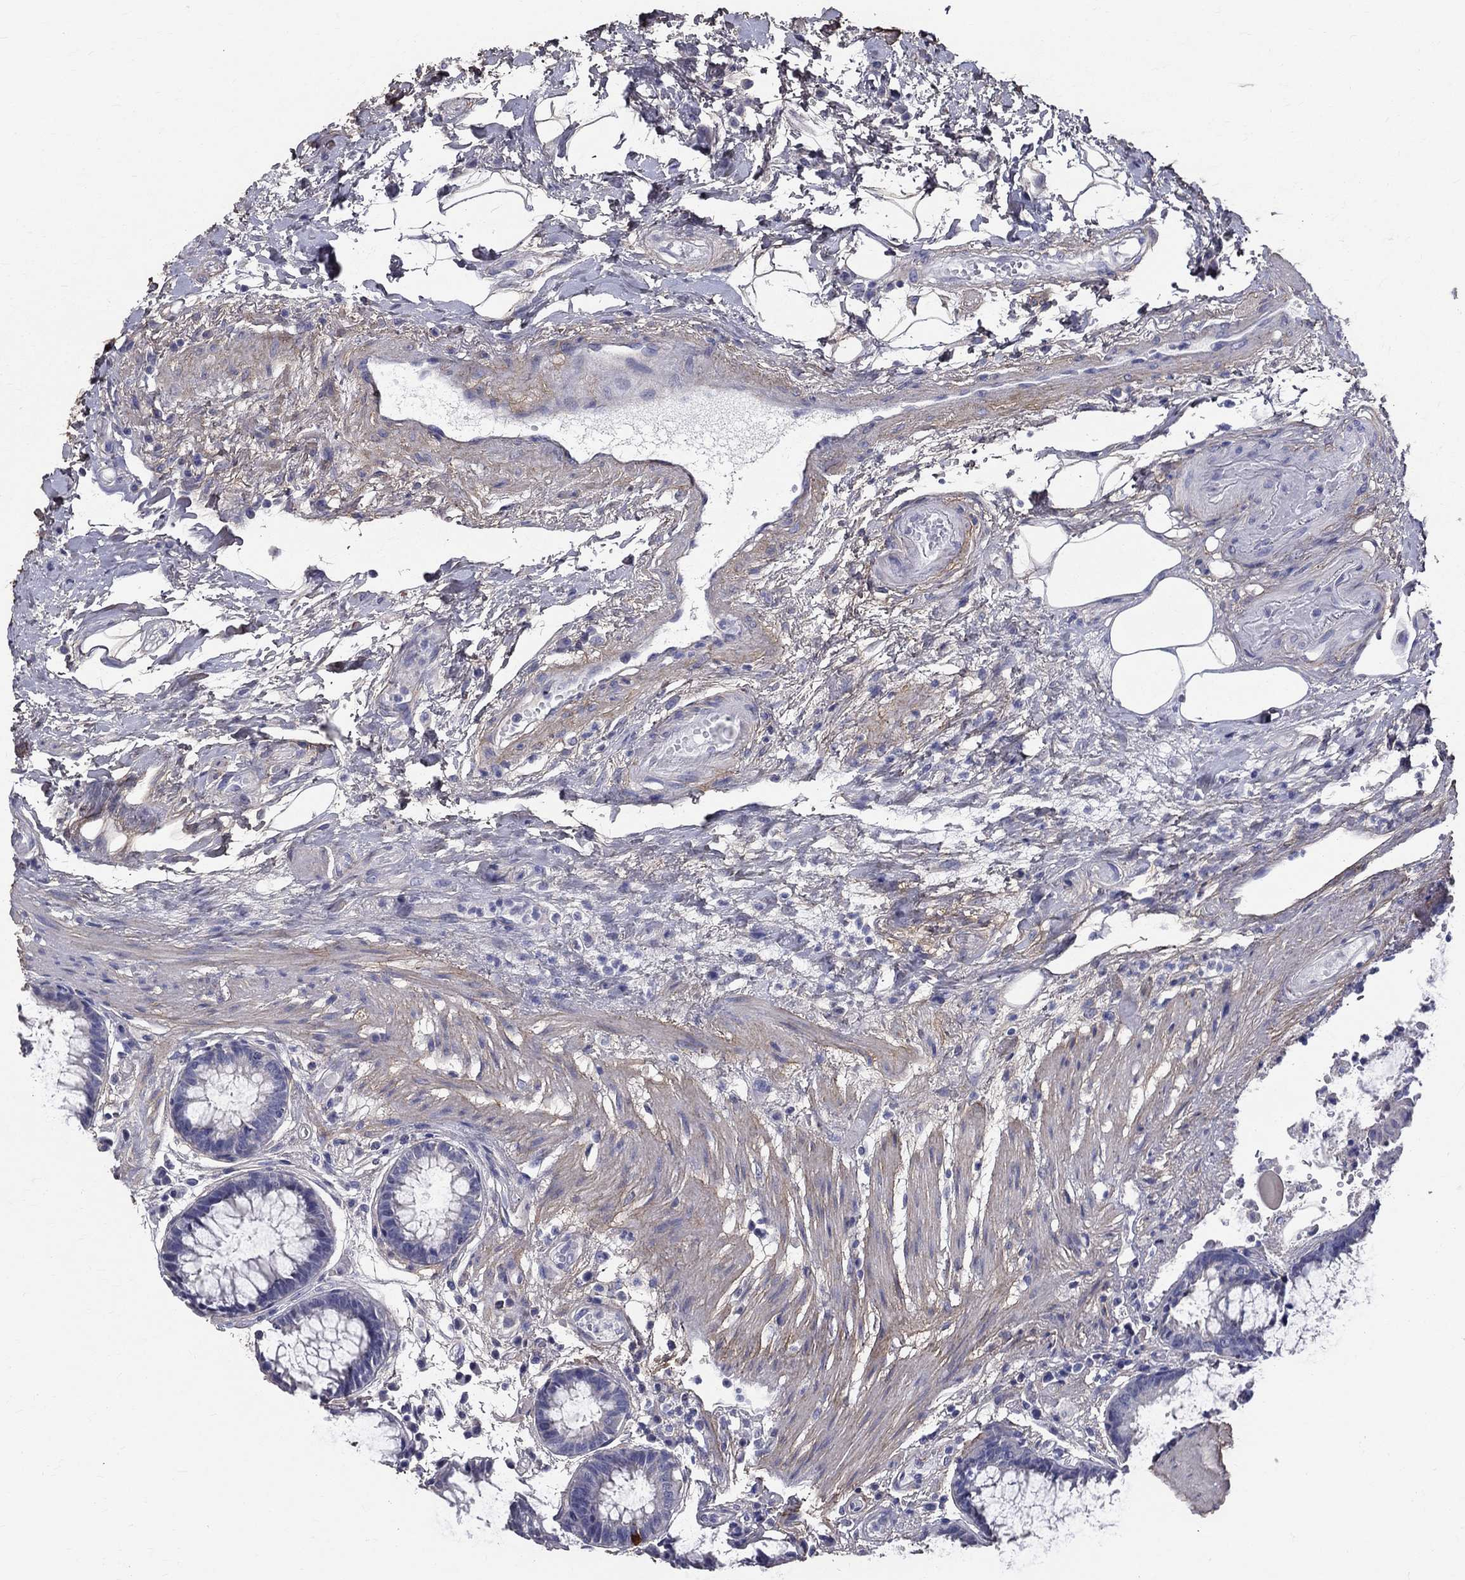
{"staining": {"intensity": "negative", "quantity": "none", "location": "none"}, "tissue": "rectum", "cell_type": "Glandular cells", "image_type": "normal", "snomed": [{"axis": "morphology", "description": "Normal tissue, NOS"}, {"axis": "topography", "description": "Rectum"}], "caption": "IHC photomicrograph of unremarkable rectum: rectum stained with DAB (3,3'-diaminobenzidine) demonstrates no significant protein expression in glandular cells.", "gene": "ANXA10", "patient": {"sex": "female", "age": 68}}